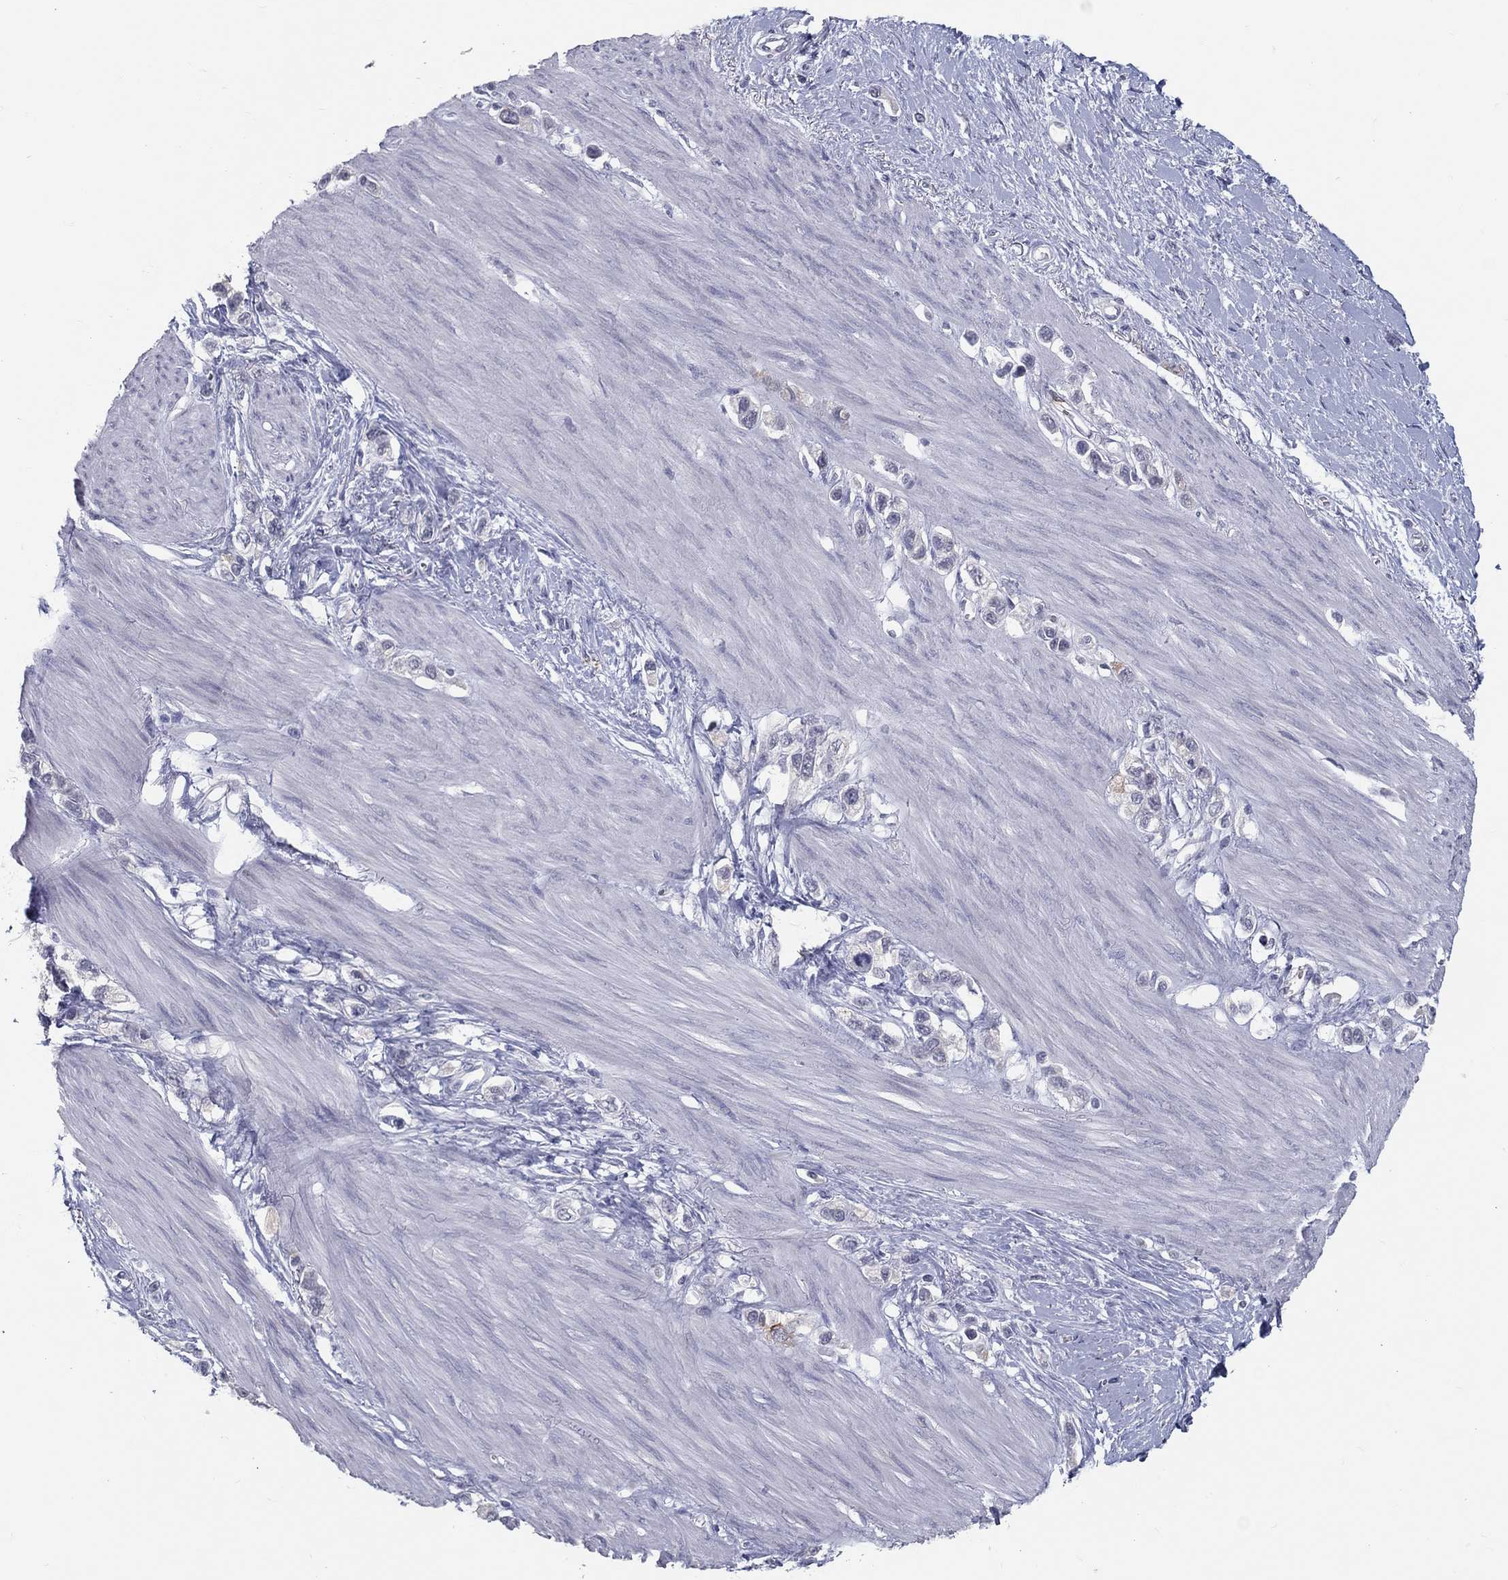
{"staining": {"intensity": "negative", "quantity": "none", "location": "none"}, "tissue": "stomach cancer", "cell_type": "Tumor cells", "image_type": "cancer", "snomed": [{"axis": "morphology", "description": "Normal tissue, NOS"}, {"axis": "morphology", "description": "Adenocarcinoma, NOS"}, {"axis": "morphology", "description": "Adenocarcinoma, High grade"}, {"axis": "topography", "description": "Stomach, upper"}, {"axis": "topography", "description": "Stomach"}], "caption": "Tumor cells show no significant protein expression in stomach adenocarcinoma (high-grade).", "gene": "ACE2", "patient": {"sex": "female", "age": 65}}